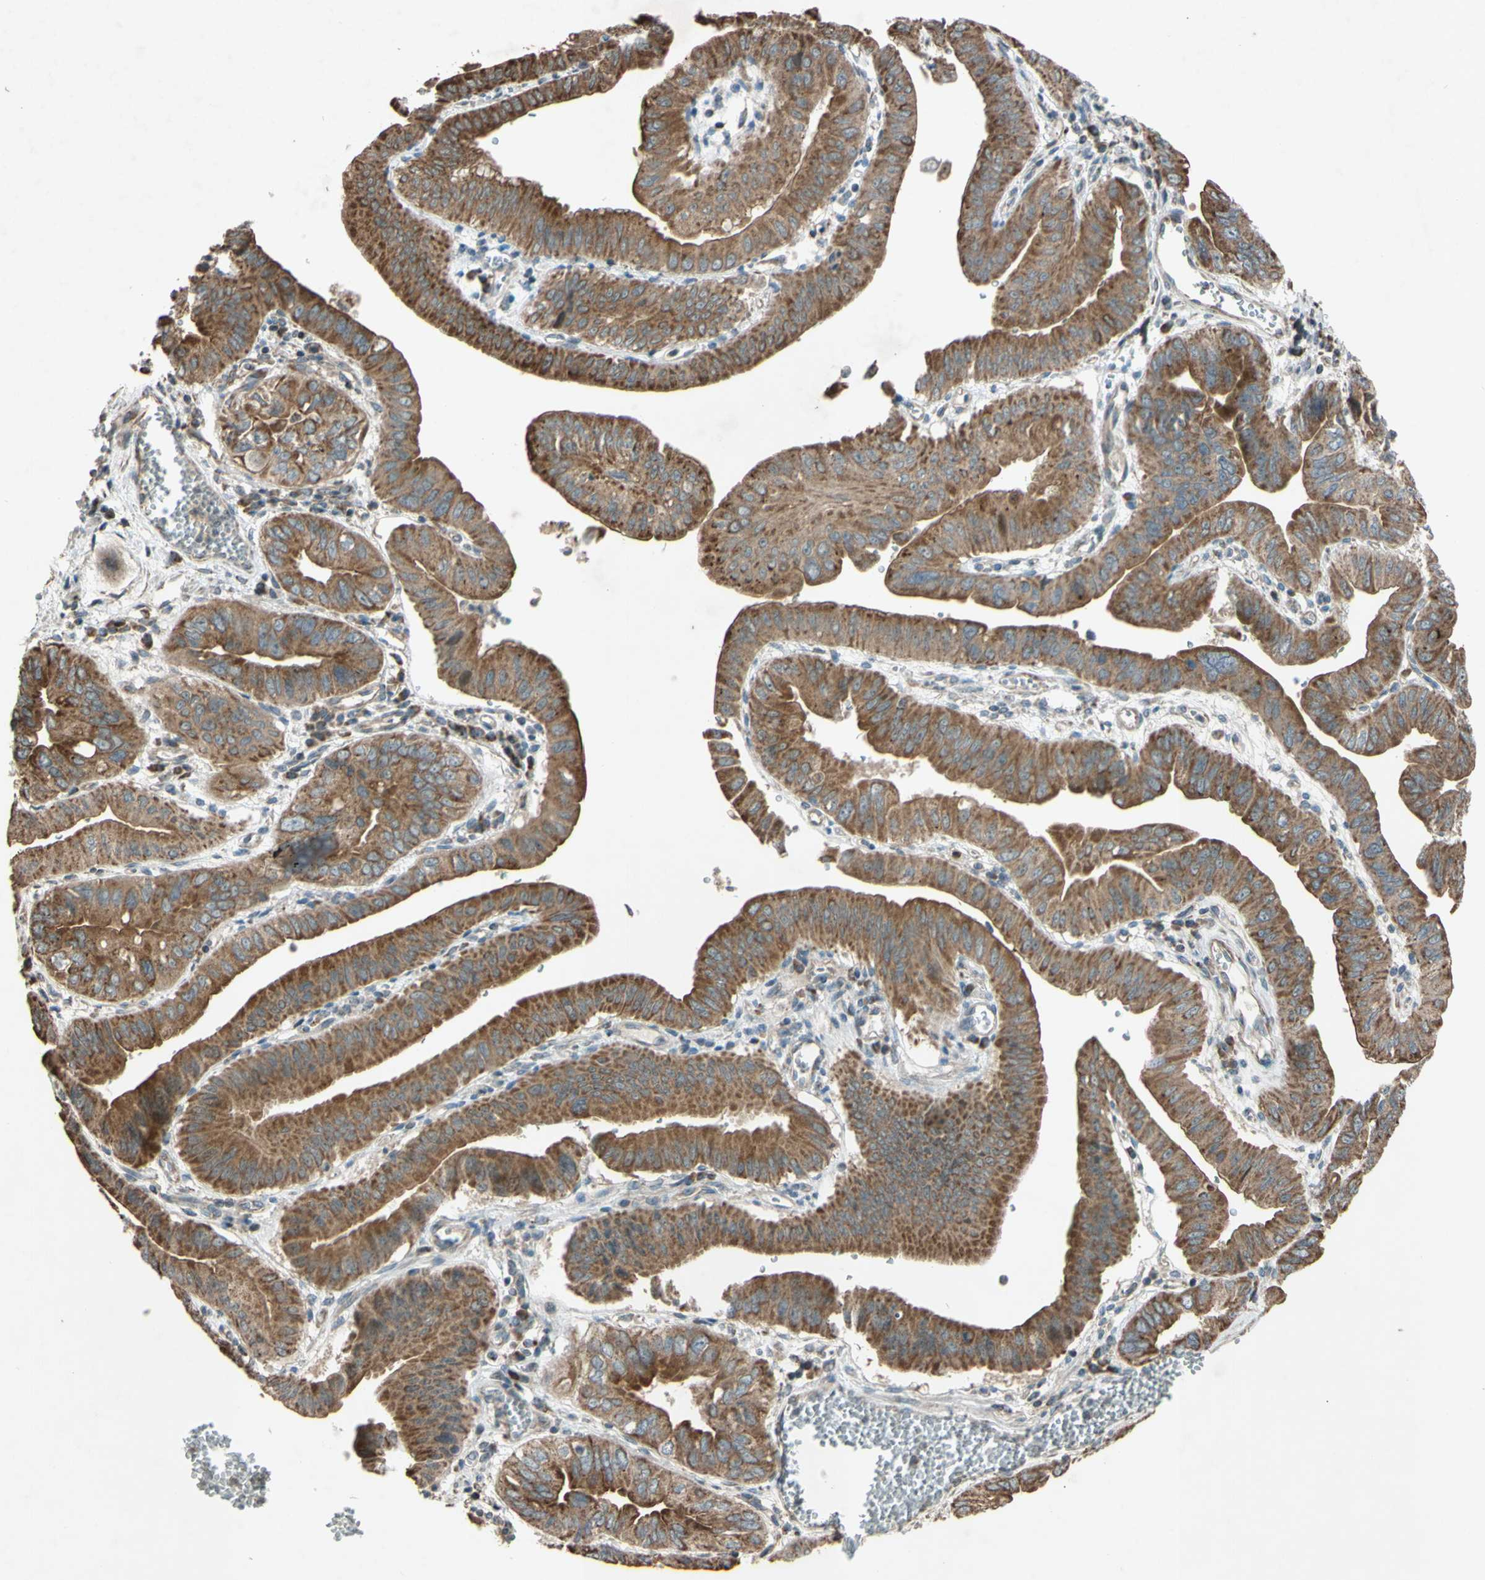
{"staining": {"intensity": "moderate", "quantity": ">75%", "location": "cytoplasmic/membranous"}, "tissue": "pancreatic cancer", "cell_type": "Tumor cells", "image_type": "cancer", "snomed": [{"axis": "morphology", "description": "Normal tissue, NOS"}, {"axis": "topography", "description": "Lymph node"}], "caption": "Pancreatic cancer stained with a brown dye displays moderate cytoplasmic/membranous positive positivity in approximately >75% of tumor cells.", "gene": "ACOT8", "patient": {"sex": "male", "age": 50}}